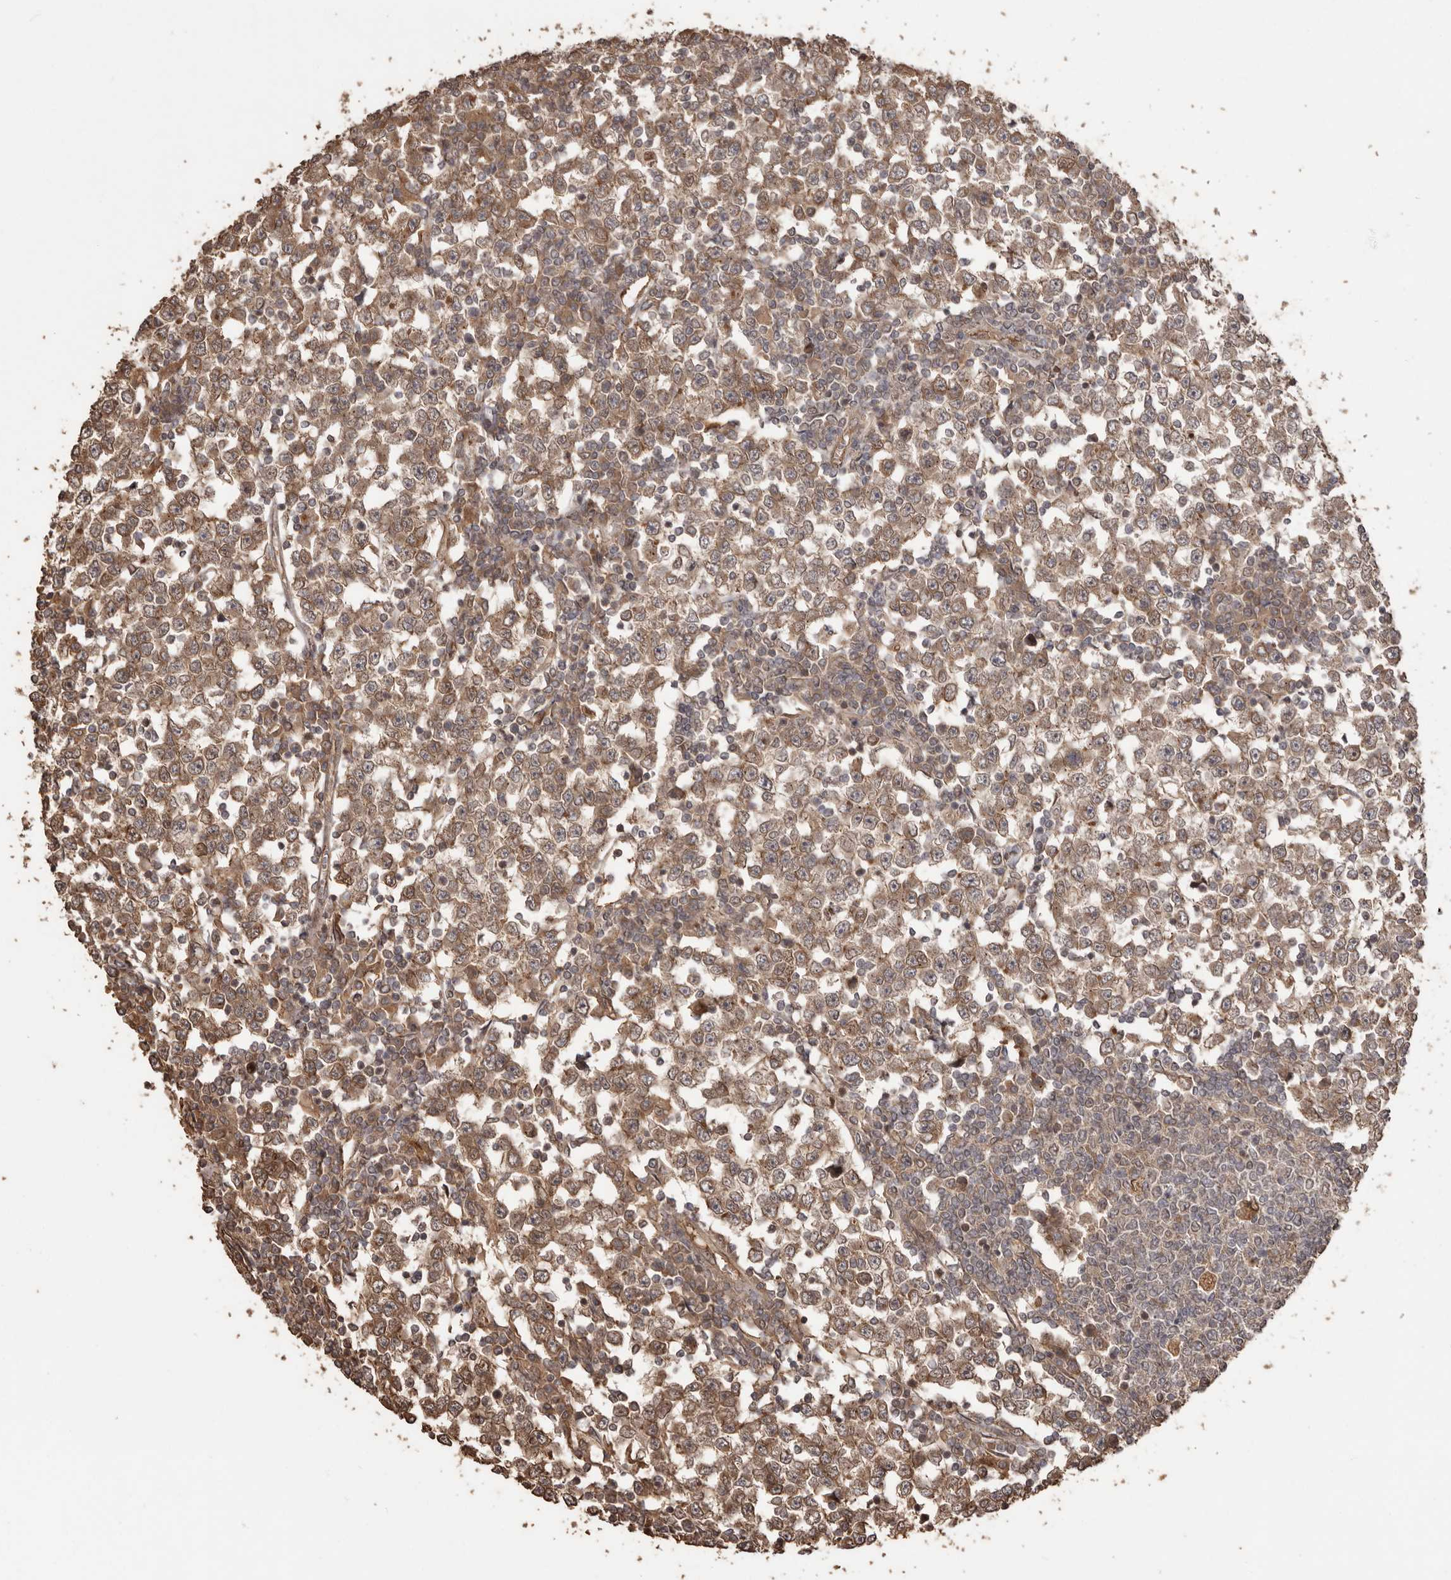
{"staining": {"intensity": "moderate", "quantity": ">75%", "location": "cytoplasmic/membranous"}, "tissue": "testis cancer", "cell_type": "Tumor cells", "image_type": "cancer", "snomed": [{"axis": "morphology", "description": "Seminoma, NOS"}, {"axis": "topography", "description": "Testis"}], "caption": "The immunohistochemical stain highlights moderate cytoplasmic/membranous positivity in tumor cells of testis cancer (seminoma) tissue.", "gene": "NUP43", "patient": {"sex": "male", "age": 65}}